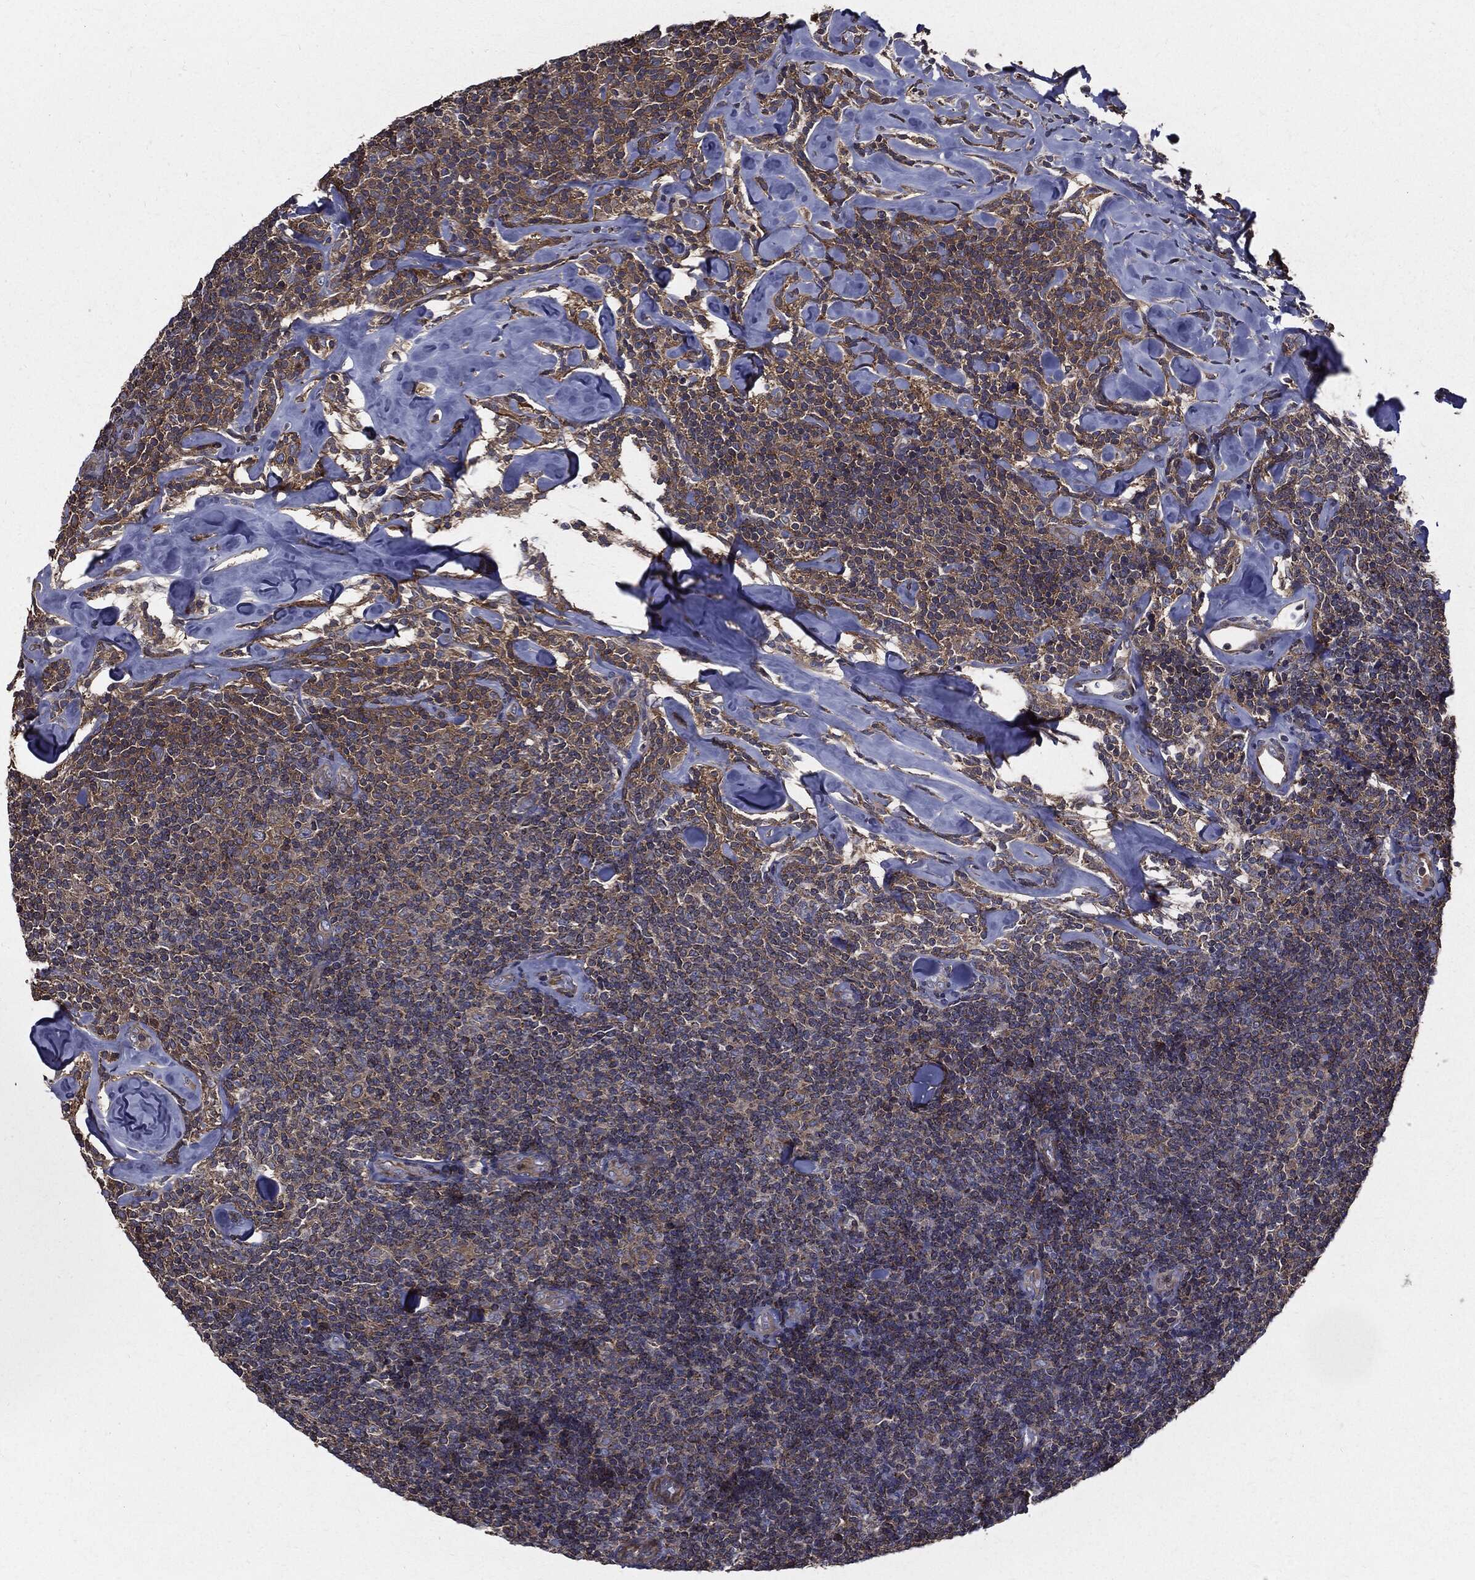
{"staining": {"intensity": "negative", "quantity": "none", "location": "none"}, "tissue": "lymphoma", "cell_type": "Tumor cells", "image_type": "cancer", "snomed": [{"axis": "morphology", "description": "Malignant lymphoma, non-Hodgkin's type, Low grade"}, {"axis": "topography", "description": "Lymph node"}], "caption": "Tumor cells are negative for brown protein staining in low-grade malignant lymphoma, non-Hodgkin's type. Brightfield microscopy of immunohistochemistry stained with DAB (brown) and hematoxylin (blue), captured at high magnification.", "gene": "PDCD6IP", "patient": {"sex": "female", "age": 56}}